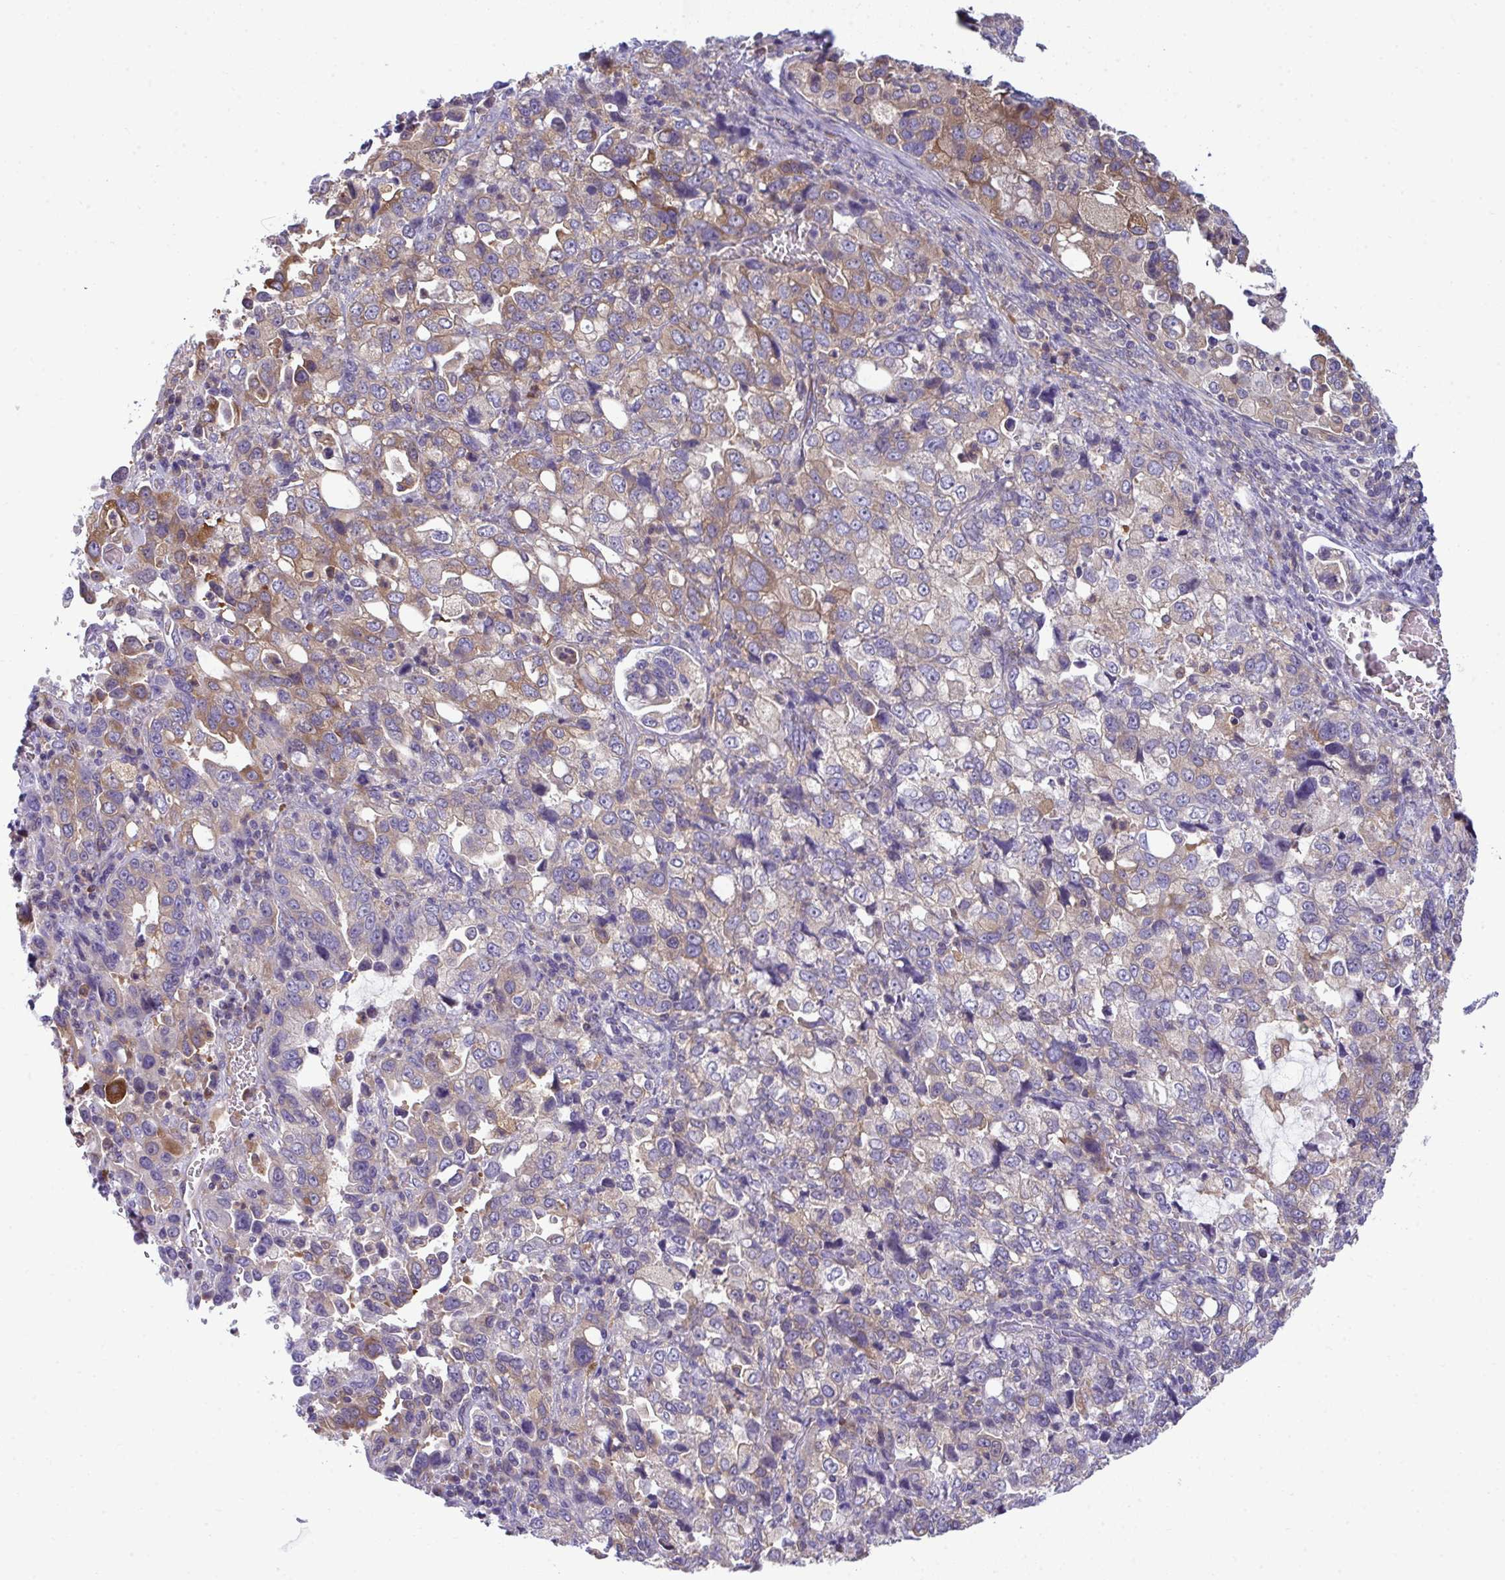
{"staining": {"intensity": "moderate", "quantity": "25%-75%", "location": "cytoplasmic/membranous"}, "tissue": "stomach cancer", "cell_type": "Tumor cells", "image_type": "cancer", "snomed": [{"axis": "morphology", "description": "Adenocarcinoma, NOS"}, {"axis": "topography", "description": "Stomach, upper"}], "caption": "IHC (DAB (3,3'-diaminobenzidine)) staining of human adenocarcinoma (stomach) displays moderate cytoplasmic/membranous protein expression in about 25%-75% of tumor cells.", "gene": "SLC30A6", "patient": {"sex": "female", "age": 81}}